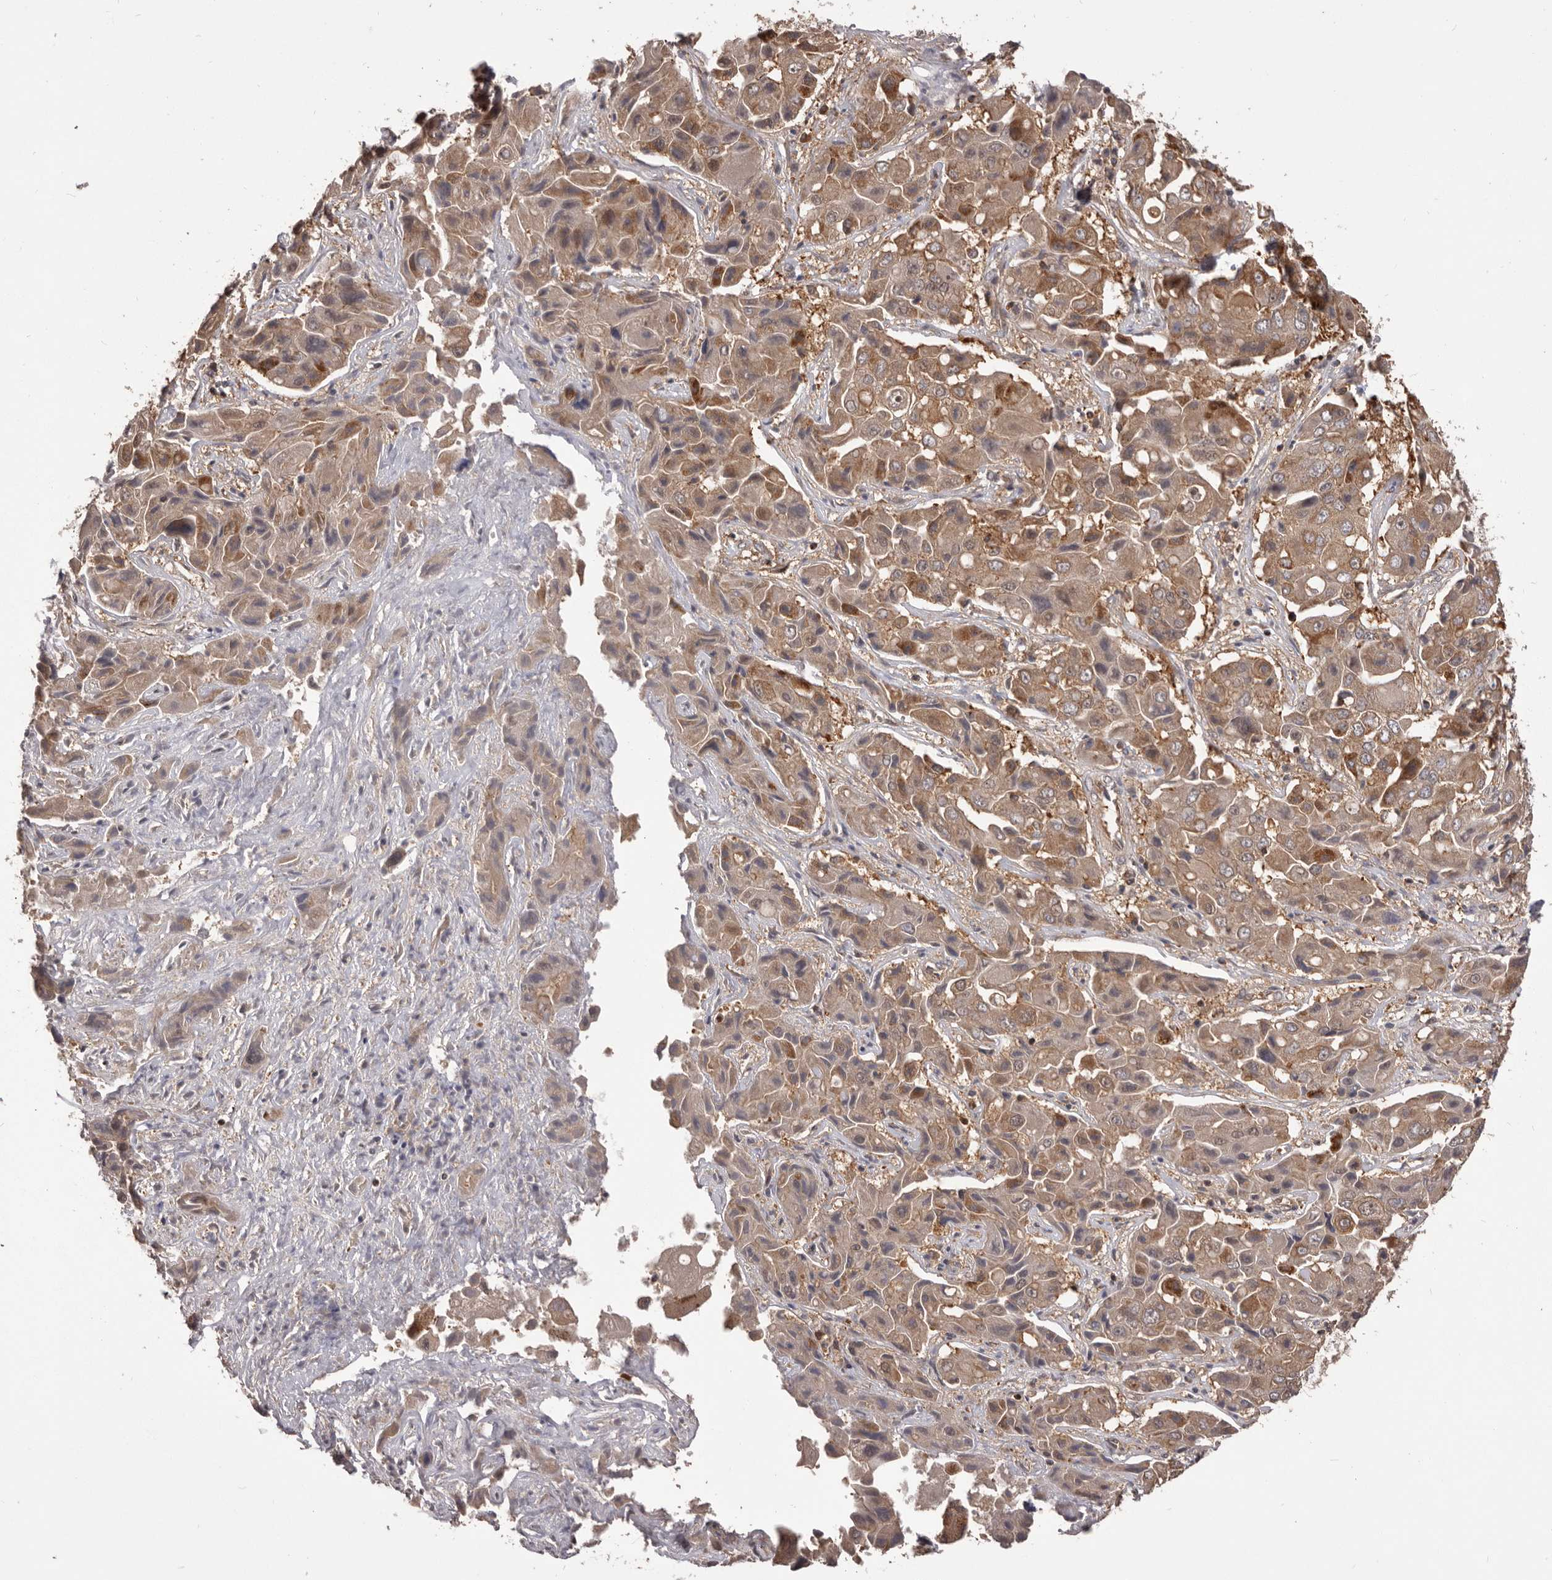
{"staining": {"intensity": "moderate", "quantity": ">75%", "location": "cytoplasmic/membranous"}, "tissue": "liver cancer", "cell_type": "Tumor cells", "image_type": "cancer", "snomed": [{"axis": "morphology", "description": "Cholangiocarcinoma"}, {"axis": "topography", "description": "Liver"}], "caption": "This micrograph reveals IHC staining of human liver cancer, with medium moderate cytoplasmic/membranous expression in approximately >75% of tumor cells.", "gene": "HBS1L", "patient": {"sex": "male", "age": 67}}